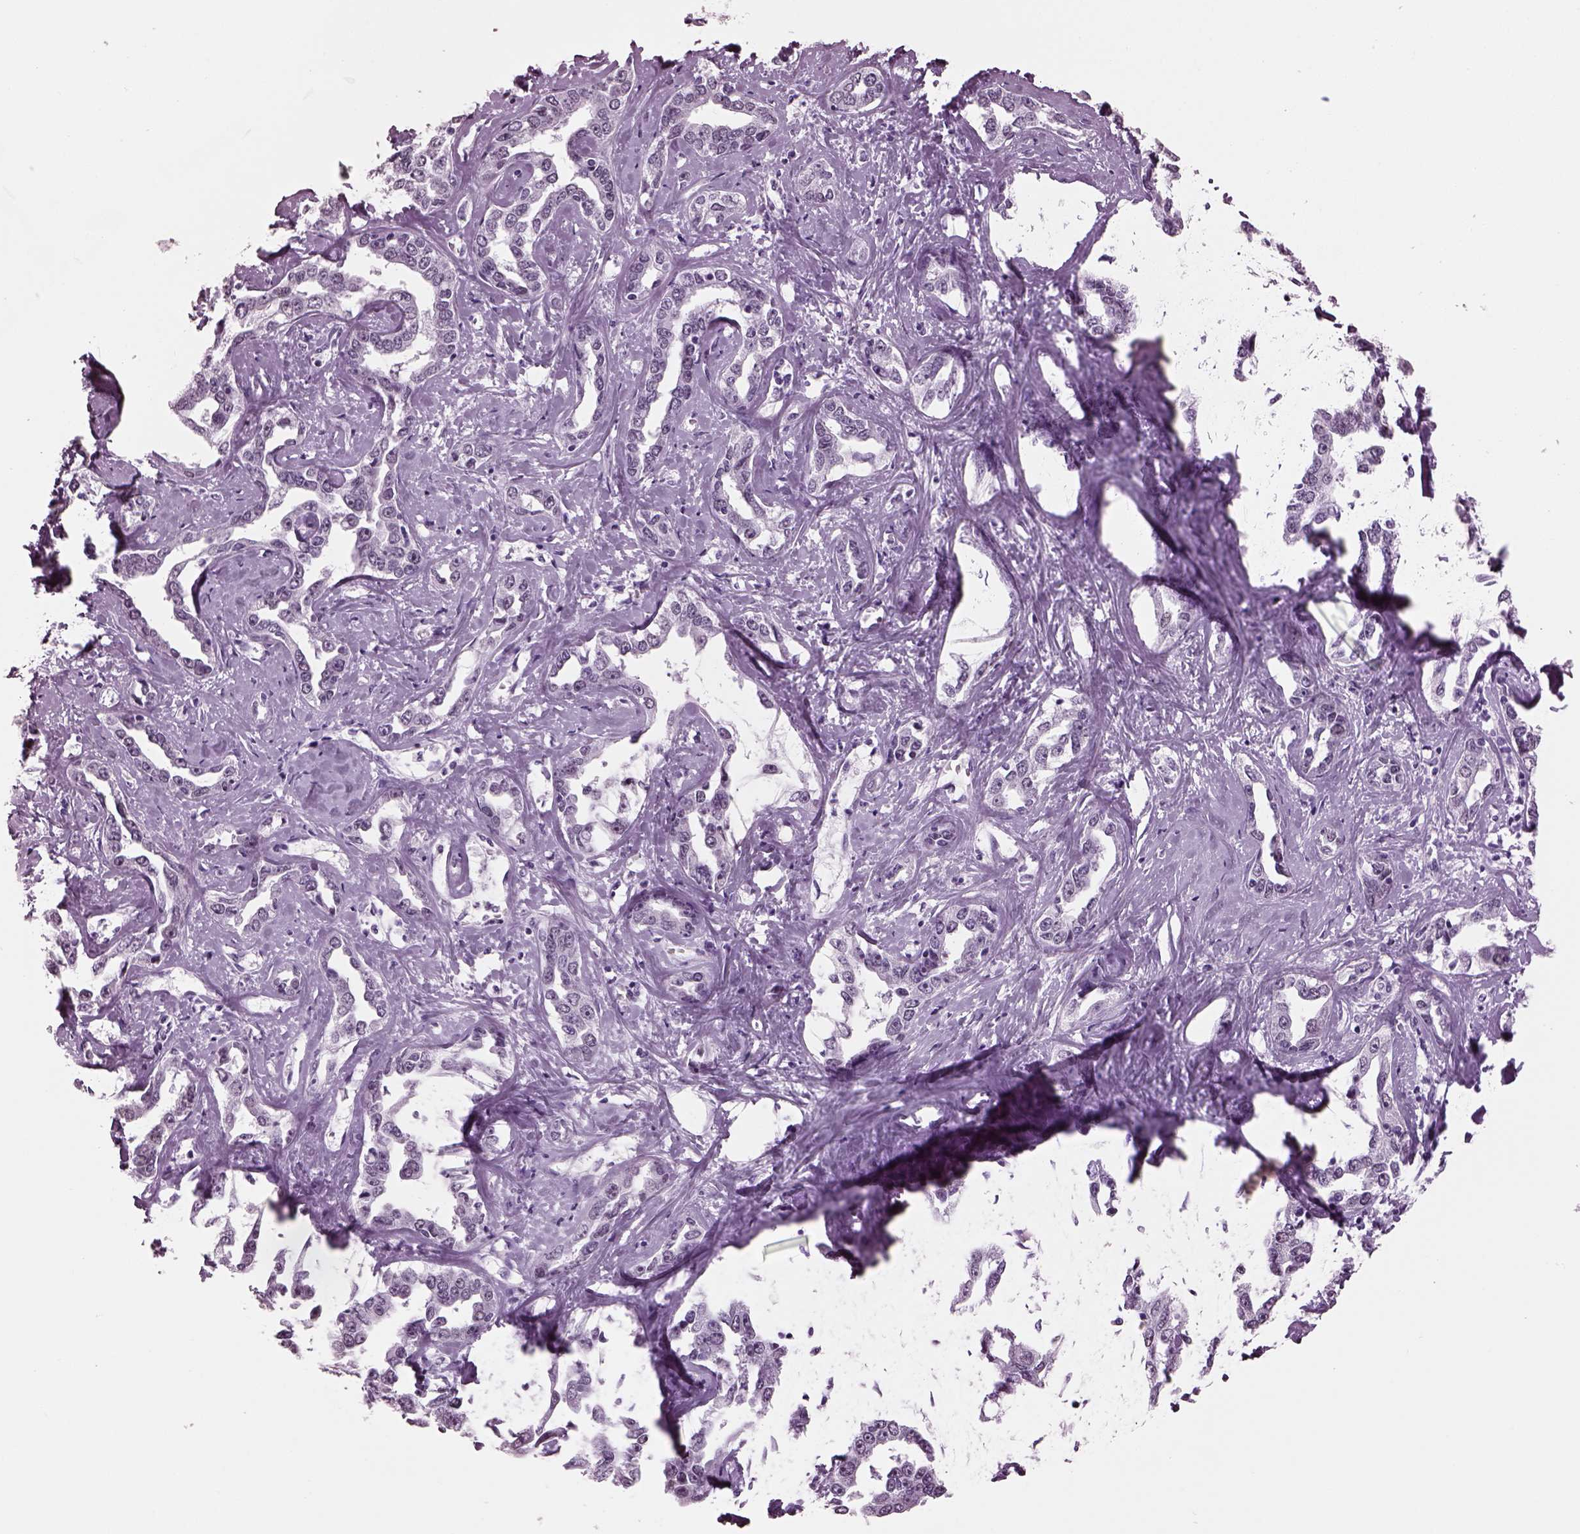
{"staining": {"intensity": "negative", "quantity": "none", "location": "none"}, "tissue": "liver cancer", "cell_type": "Tumor cells", "image_type": "cancer", "snomed": [{"axis": "morphology", "description": "Cholangiocarcinoma"}, {"axis": "topography", "description": "Liver"}], "caption": "IHC histopathology image of neoplastic tissue: liver cancer stained with DAB (3,3'-diaminobenzidine) exhibits no significant protein expression in tumor cells.", "gene": "KRTAP3-2", "patient": {"sex": "male", "age": 59}}